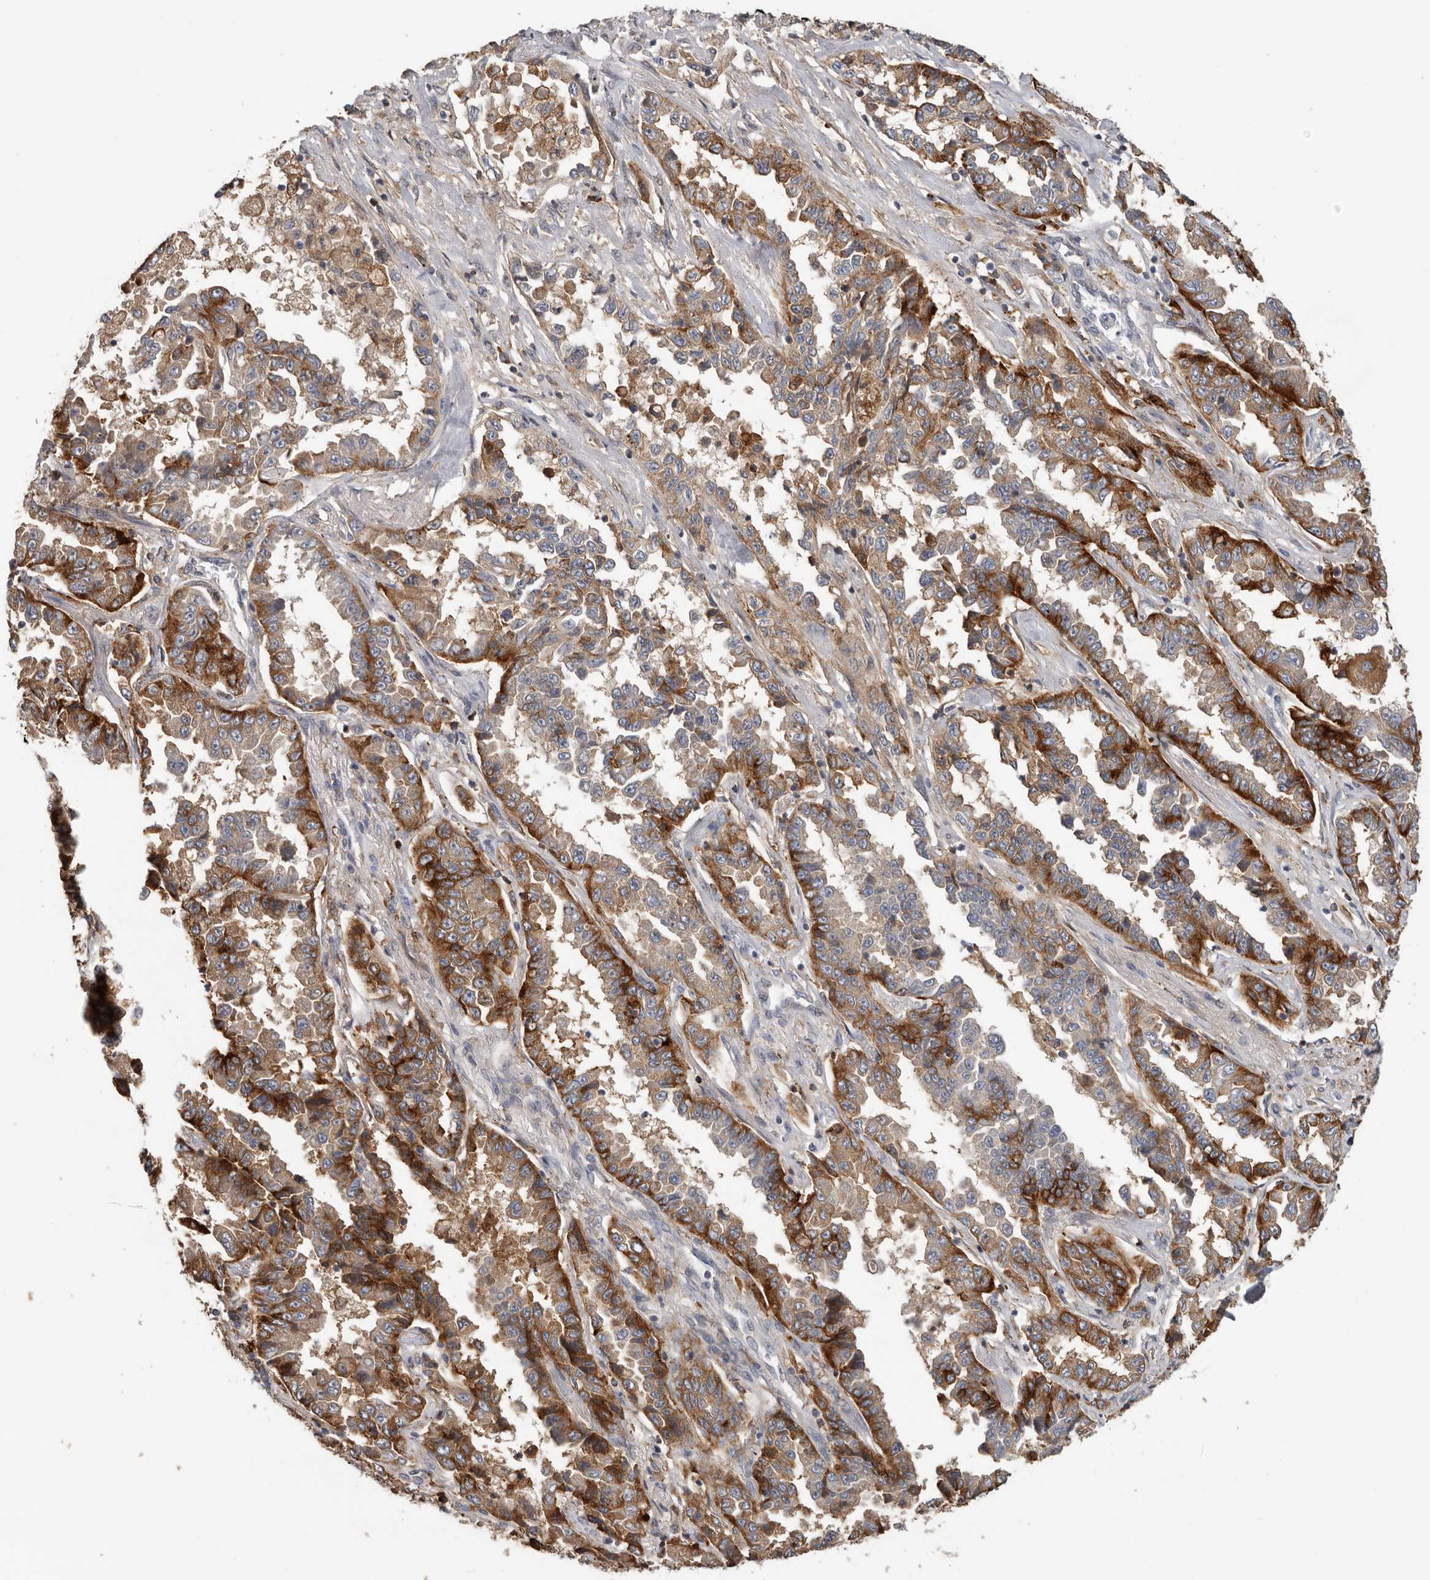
{"staining": {"intensity": "strong", "quantity": ">75%", "location": "cytoplasmic/membranous"}, "tissue": "lung cancer", "cell_type": "Tumor cells", "image_type": "cancer", "snomed": [{"axis": "morphology", "description": "Adenocarcinoma, NOS"}, {"axis": "topography", "description": "Lung"}], "caption": "Protein expression analysis of human adenocarcinoma (lung) reveals strong cytoplasmic/membranous staining in about >75% of tumor cells.", "gene": "TFRC", "patient": {"sex": "female", "age": 51}}